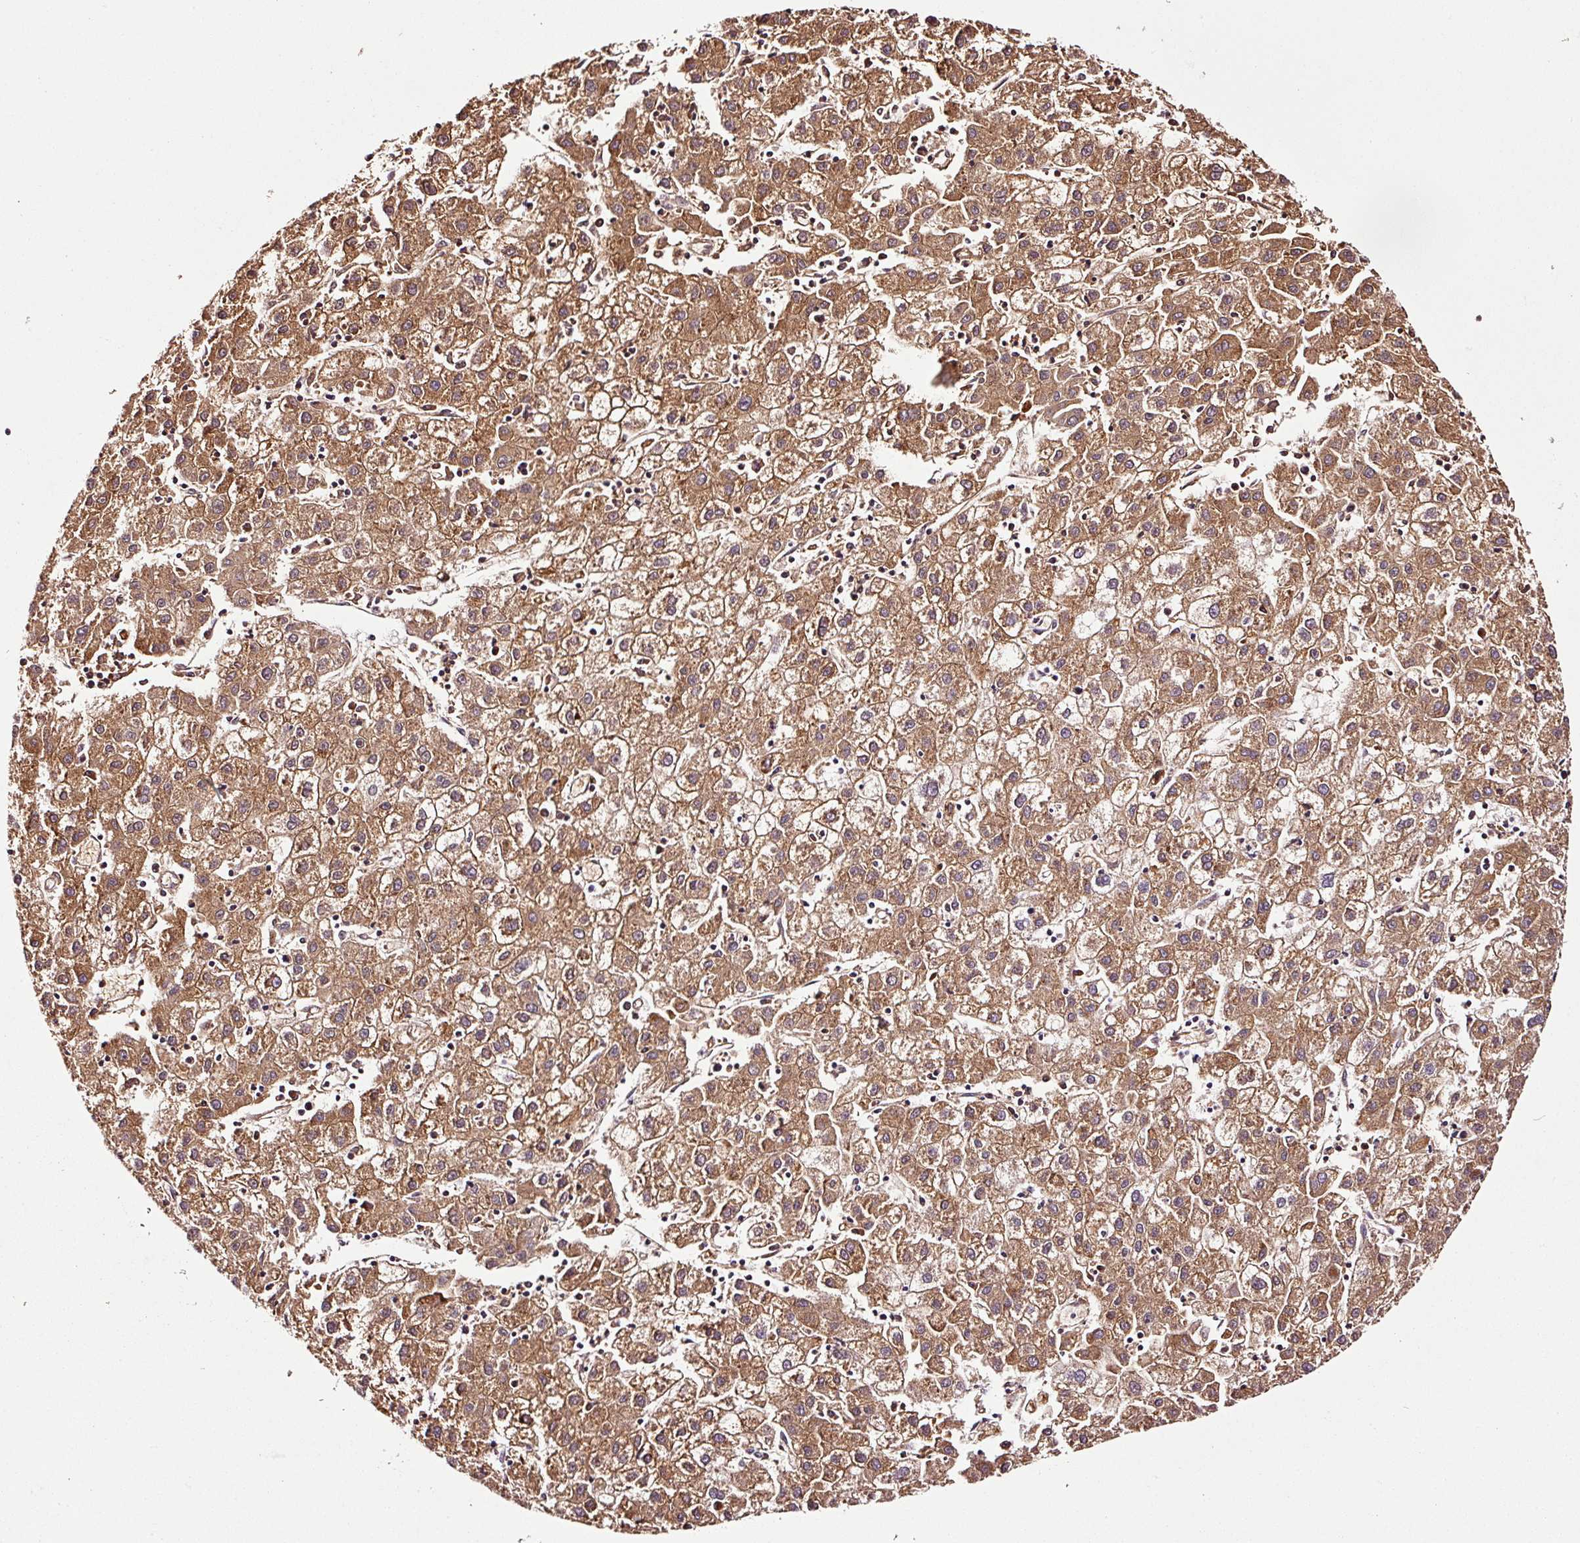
{"staining": {"intensity": "moderate", "quantity": ">75%", "location": "cytoplasmic/membranous"}, "tissue": "liver cancer", "cell_type": "Tumor cells", "image_type": "cancer", "snomed": [{"axis": "morphology", "description": "Carcinoma, Hepatocellular, NOS"}, {"axis": "topography", "description": "Liver"}], "caption": "About >75% of tumor cells in human liver cancer (hepatocellular carcinoma) demonstrate moderate cytoplasmic/membranous protein expression as visualized by brown immunohistochemical staining.", "gene": "PGLYRP2", "patient": {"sex": "male", "age": 72}}